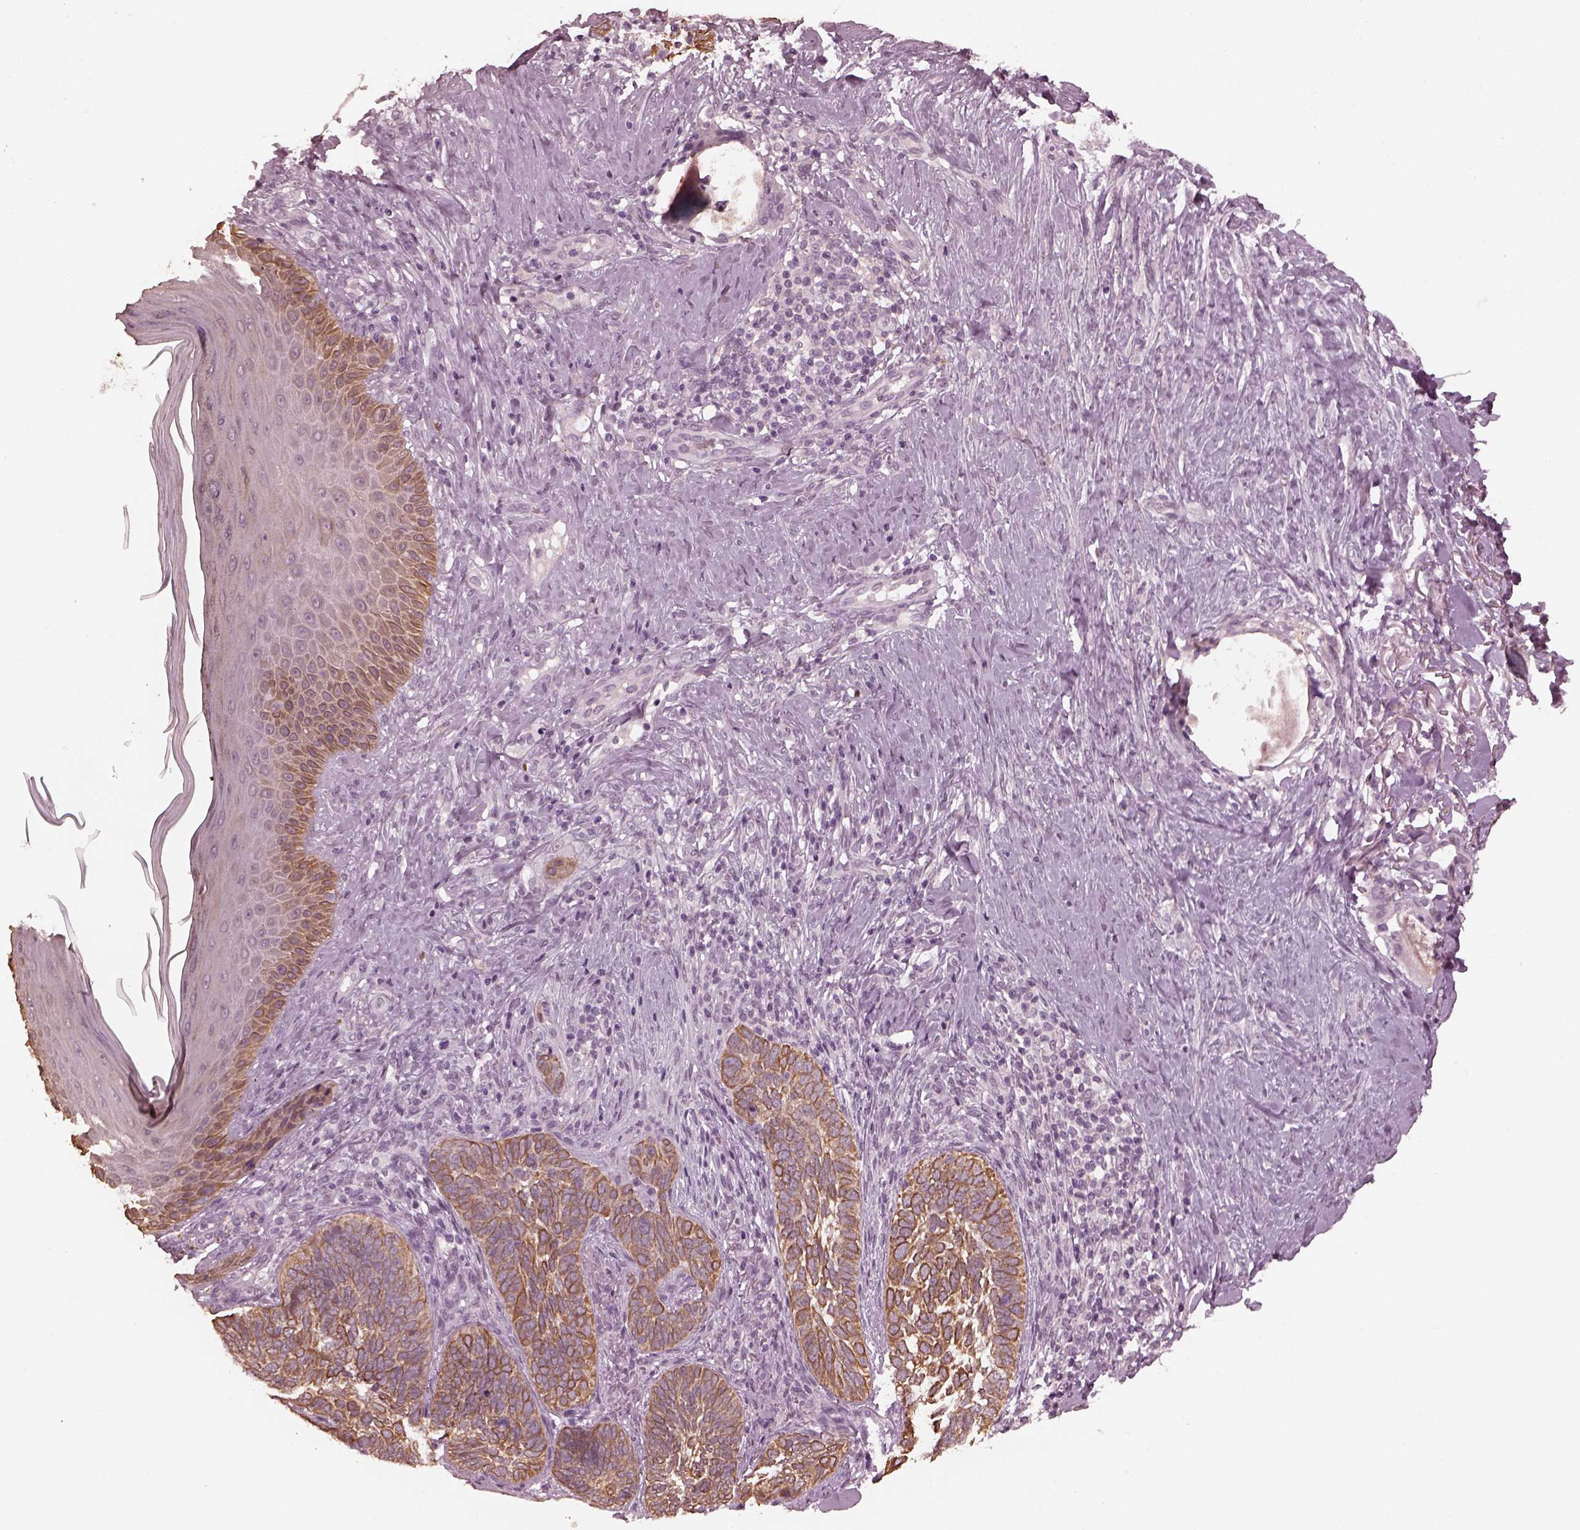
{"staining": {"intensity": "strong", "quantity": ">75%", "location": "cytoplasmic/membranous"}, "tissue": "skin cancer", "cell_type": "Tumor cells", "image_type": "cancer", "snomed": [{"axis": "morphology", "description": "Normal tissue, NOS"}, {"axis": "morphology", "description": "Basal cell carcinoma"}, {"axis": "topography", "description": "Skin"}], "caption": "IHC photomicrograph of basal cell carcinoma (skin) stained for a protein (brown), which reveals high levels of strong cytoplasmic/membranous positivity in approximately >75% of tumor cells.", "gene": "KRT79", "patient": {"sex": "male", "age": 46}}